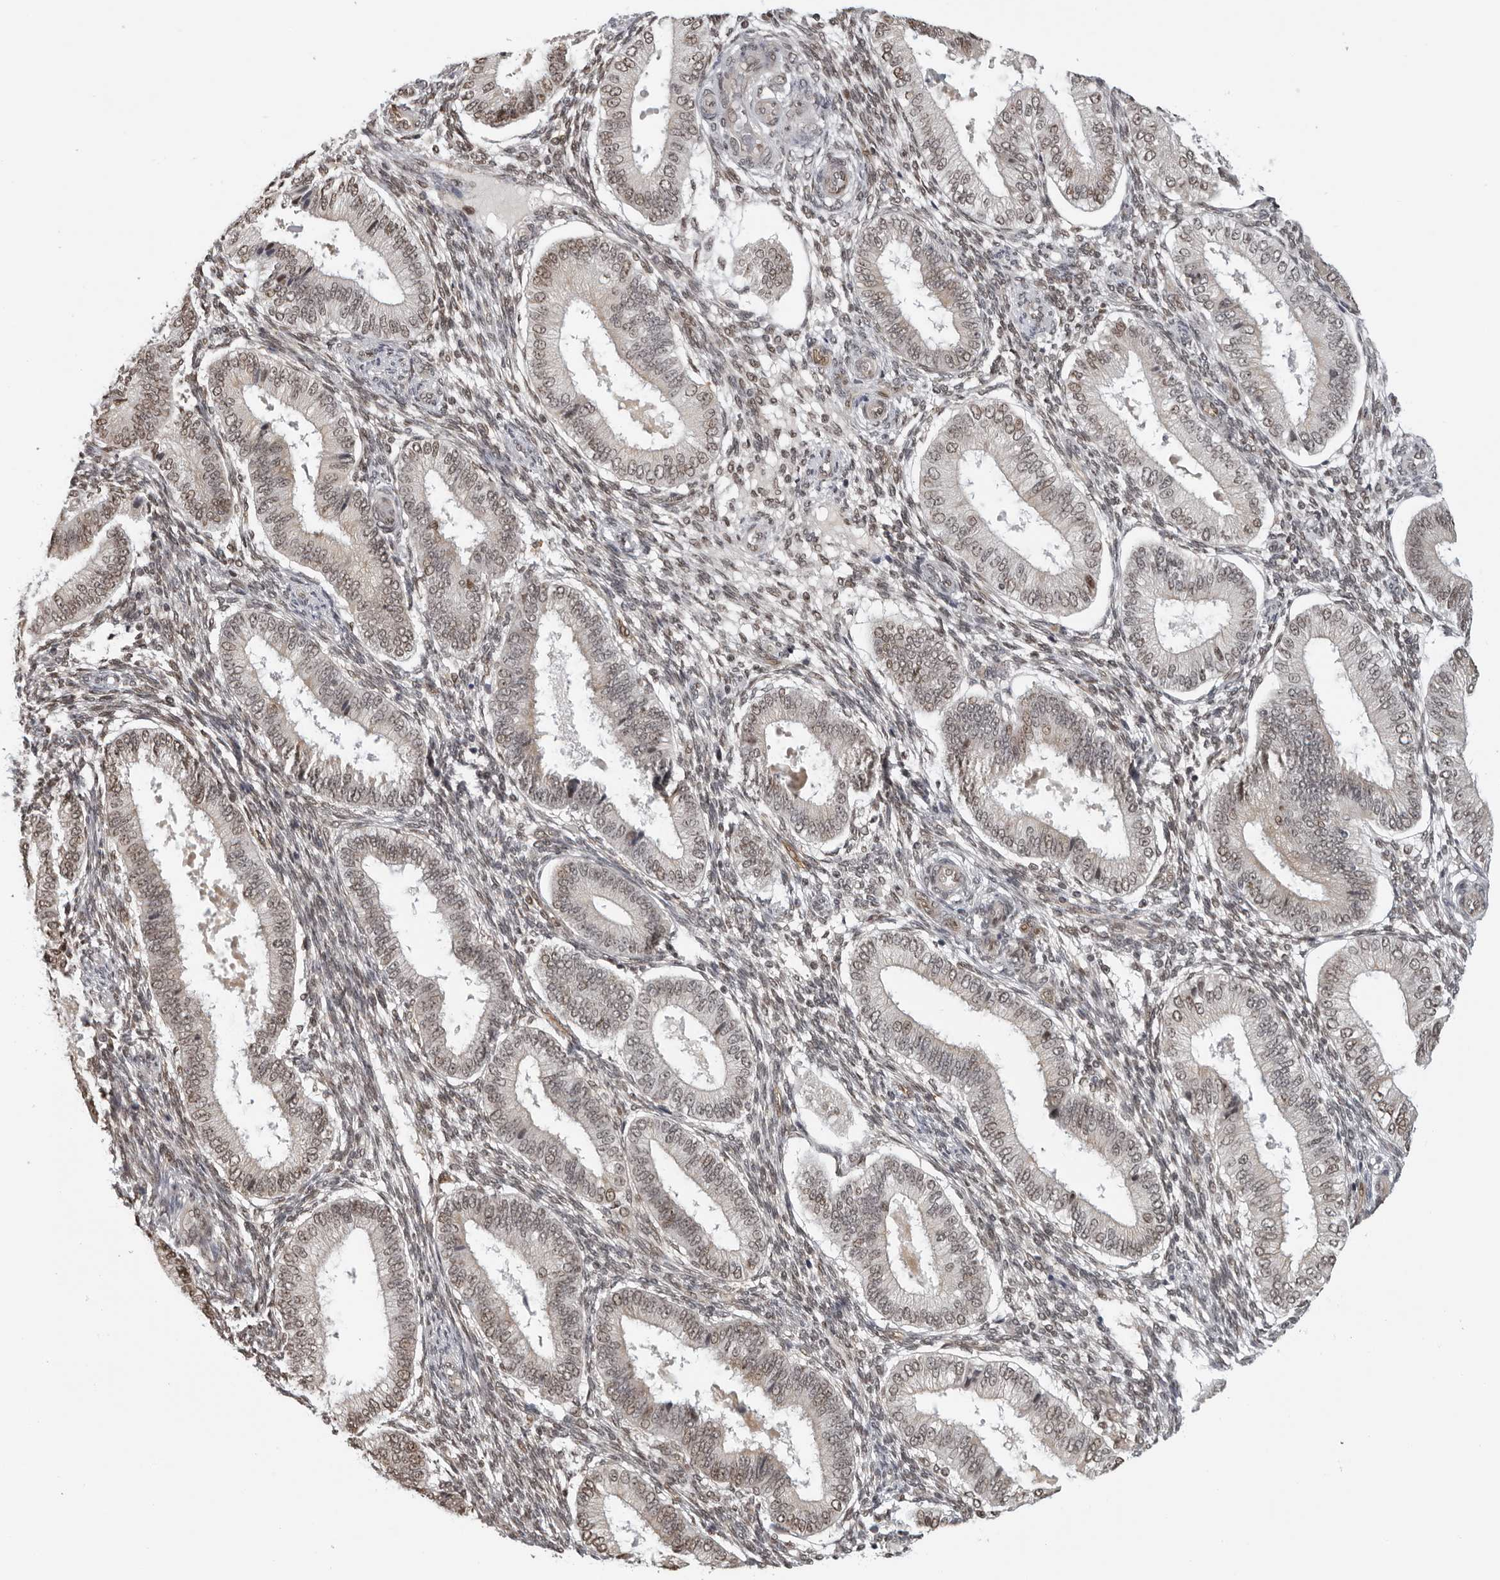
{"staining": {"intensity": "moderate", "quantity": "<25%", "location": "nuclear"}, "tissue": "endometrium", "cell_type": "Cells in endometrial stroma", "image_type": "normal", "snomed": [{"axis": "morphology", "description": "Normal tissue, NOS"}, {"axis": "topography", "description": "Endometrium"}], "caption": "Endometrium stained for a protein (brown) shows moderate nuclear positive staining in approximately <25% of cells in endometrial stroma.", "gene": "MAF", "patient": {"sex": "female", "age": 39}}